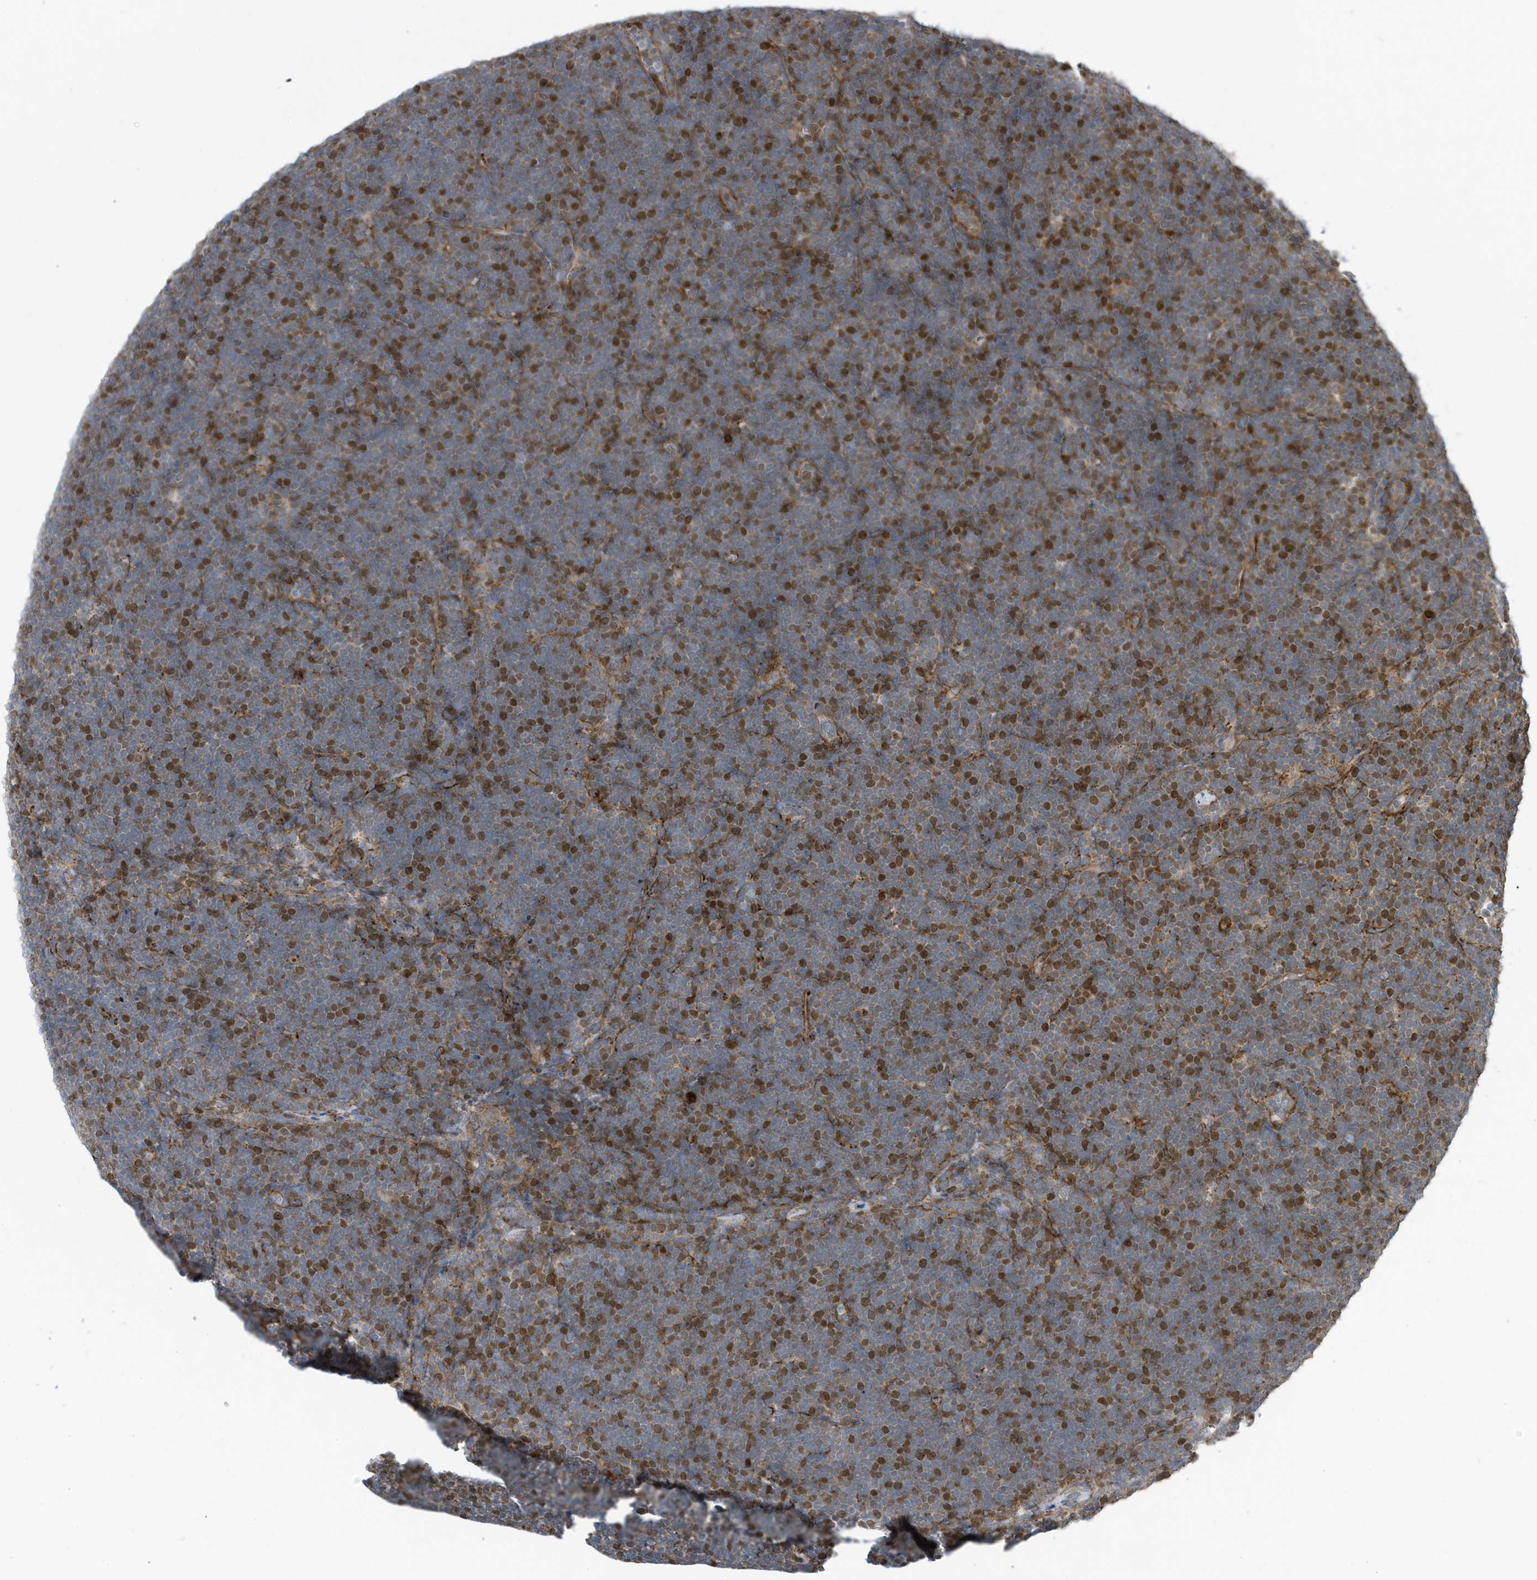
{"staining": {"intensity": "moderate", "quantity": "25%-75%", "location": "cytoplasmic/membranous,nuclear"}, "tissue": "lymphoma", "cell_type": "Tumor cells", "image_type": "cancer", "snomed": [{"axis": "morphology", "description": "Malignant lymphoma, non-Hodgkin's type, High grade"}, {"axis": "topography", "description": "Lymph node"}], "caption": "Lymphoma tissue shows moderate cytoplasmic/membranous and nuclear staining in approximately 25%-75% of tumor cells, visualized by immunohistochemistry.", "gene": "HRH4", "patient": {"sex": "male", "age": 13}}